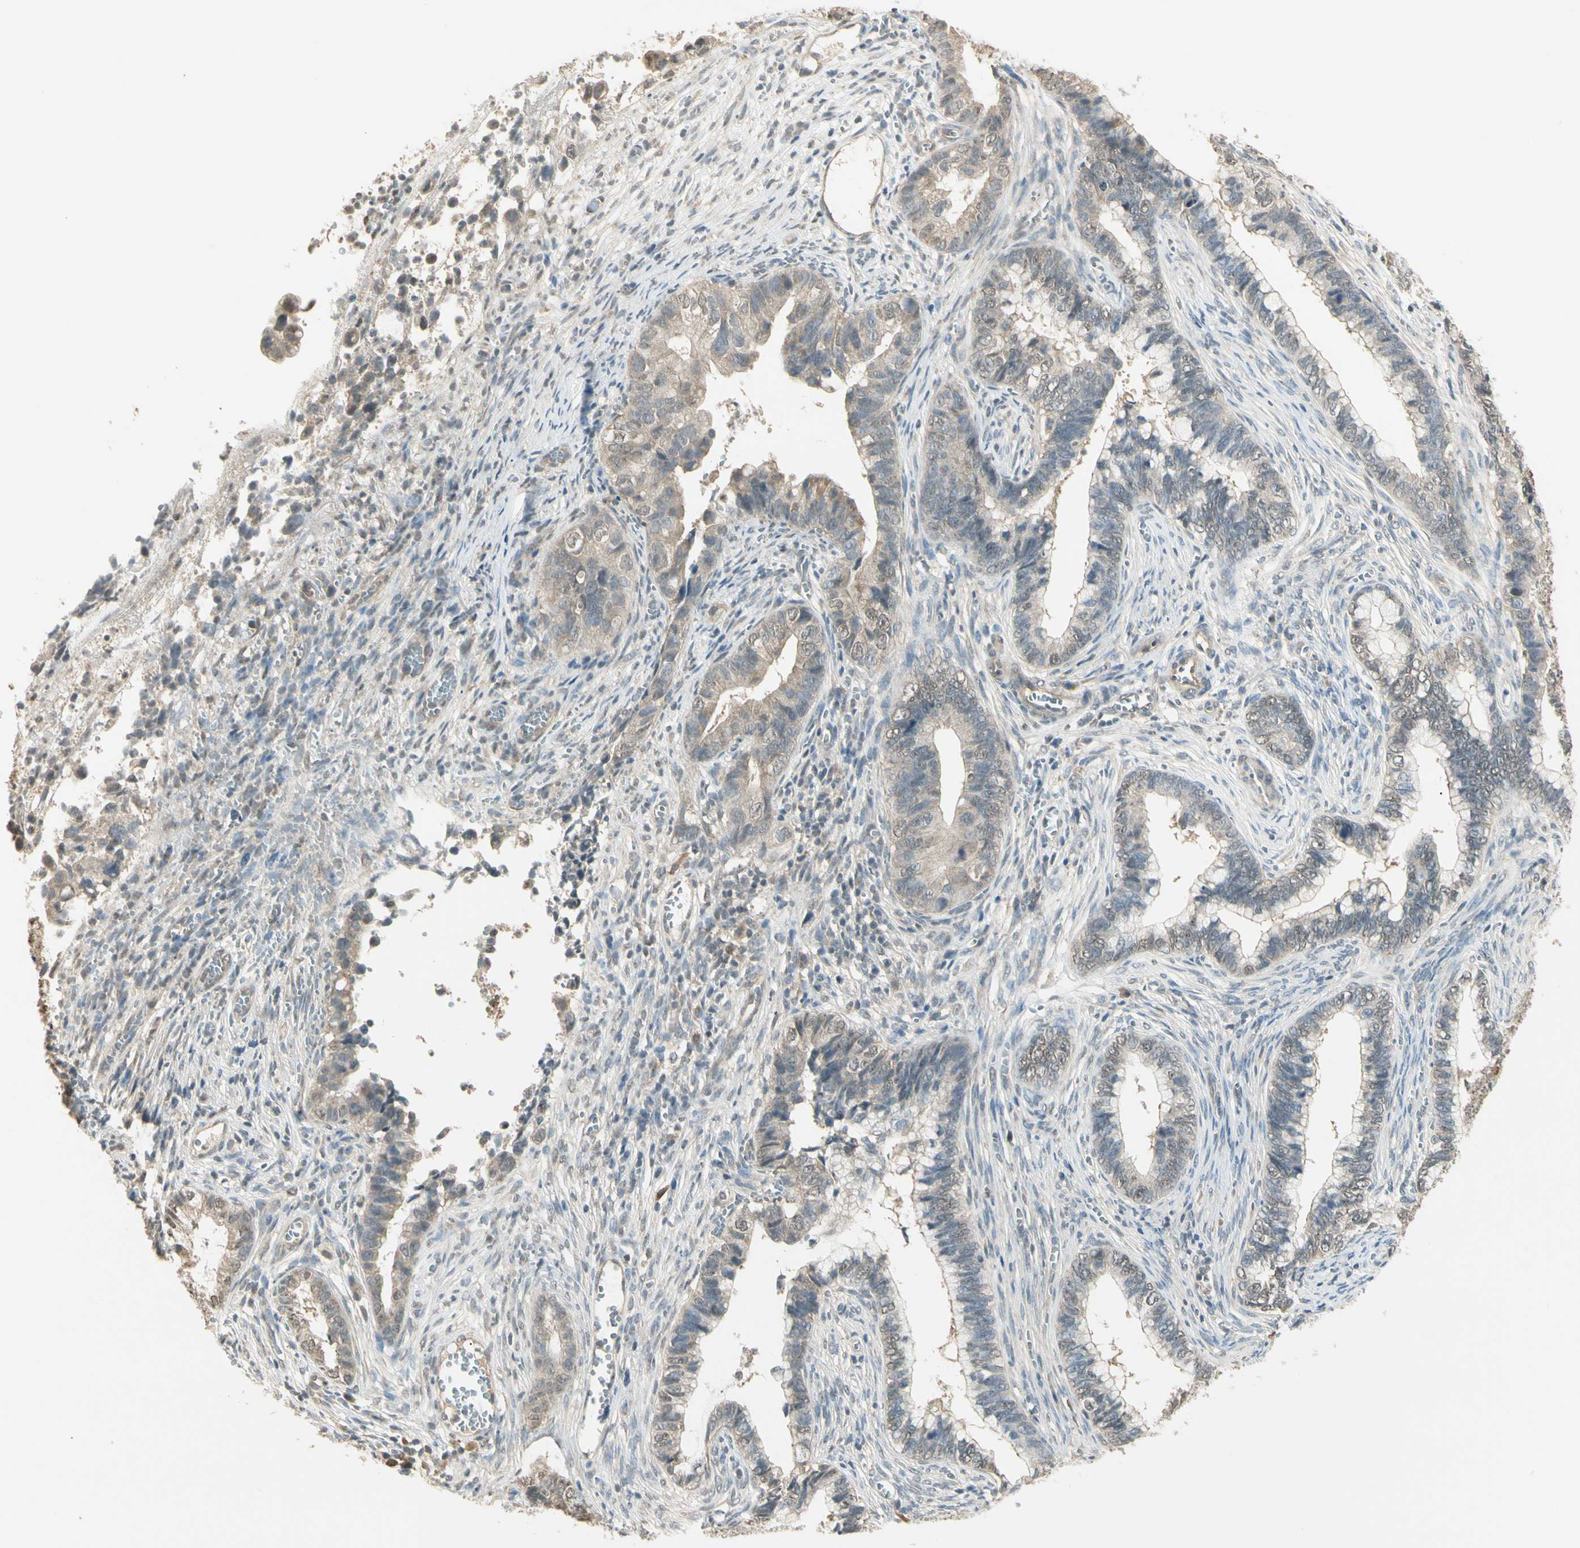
{"staining": {"intensity": "weak", "quantity": "25%-75%", "location": "cytoplasmic/membranous"}, "tissue": "cervical cancer", "cell_type": "Tumor cells", "image_type": "cancer", "snomed": [{"axis": "morphology", "description": "Adenocarcinoma, NOS"}, {"axis": "topography", "description": "Cervix"}], "caption": "A brown stain labels weak cytoplasmic/membranous expression of a protein in human cervical cancer (adenocarcinoma) tumor cells. The protein is stained brown, and the nuclei are stained in blue (DAB (3,3'-diaminobenzidine) IHC with brightfield microscopy, high magnification).", "gene": "SGCA", "patient": {"sex": "female", "age": 44}}